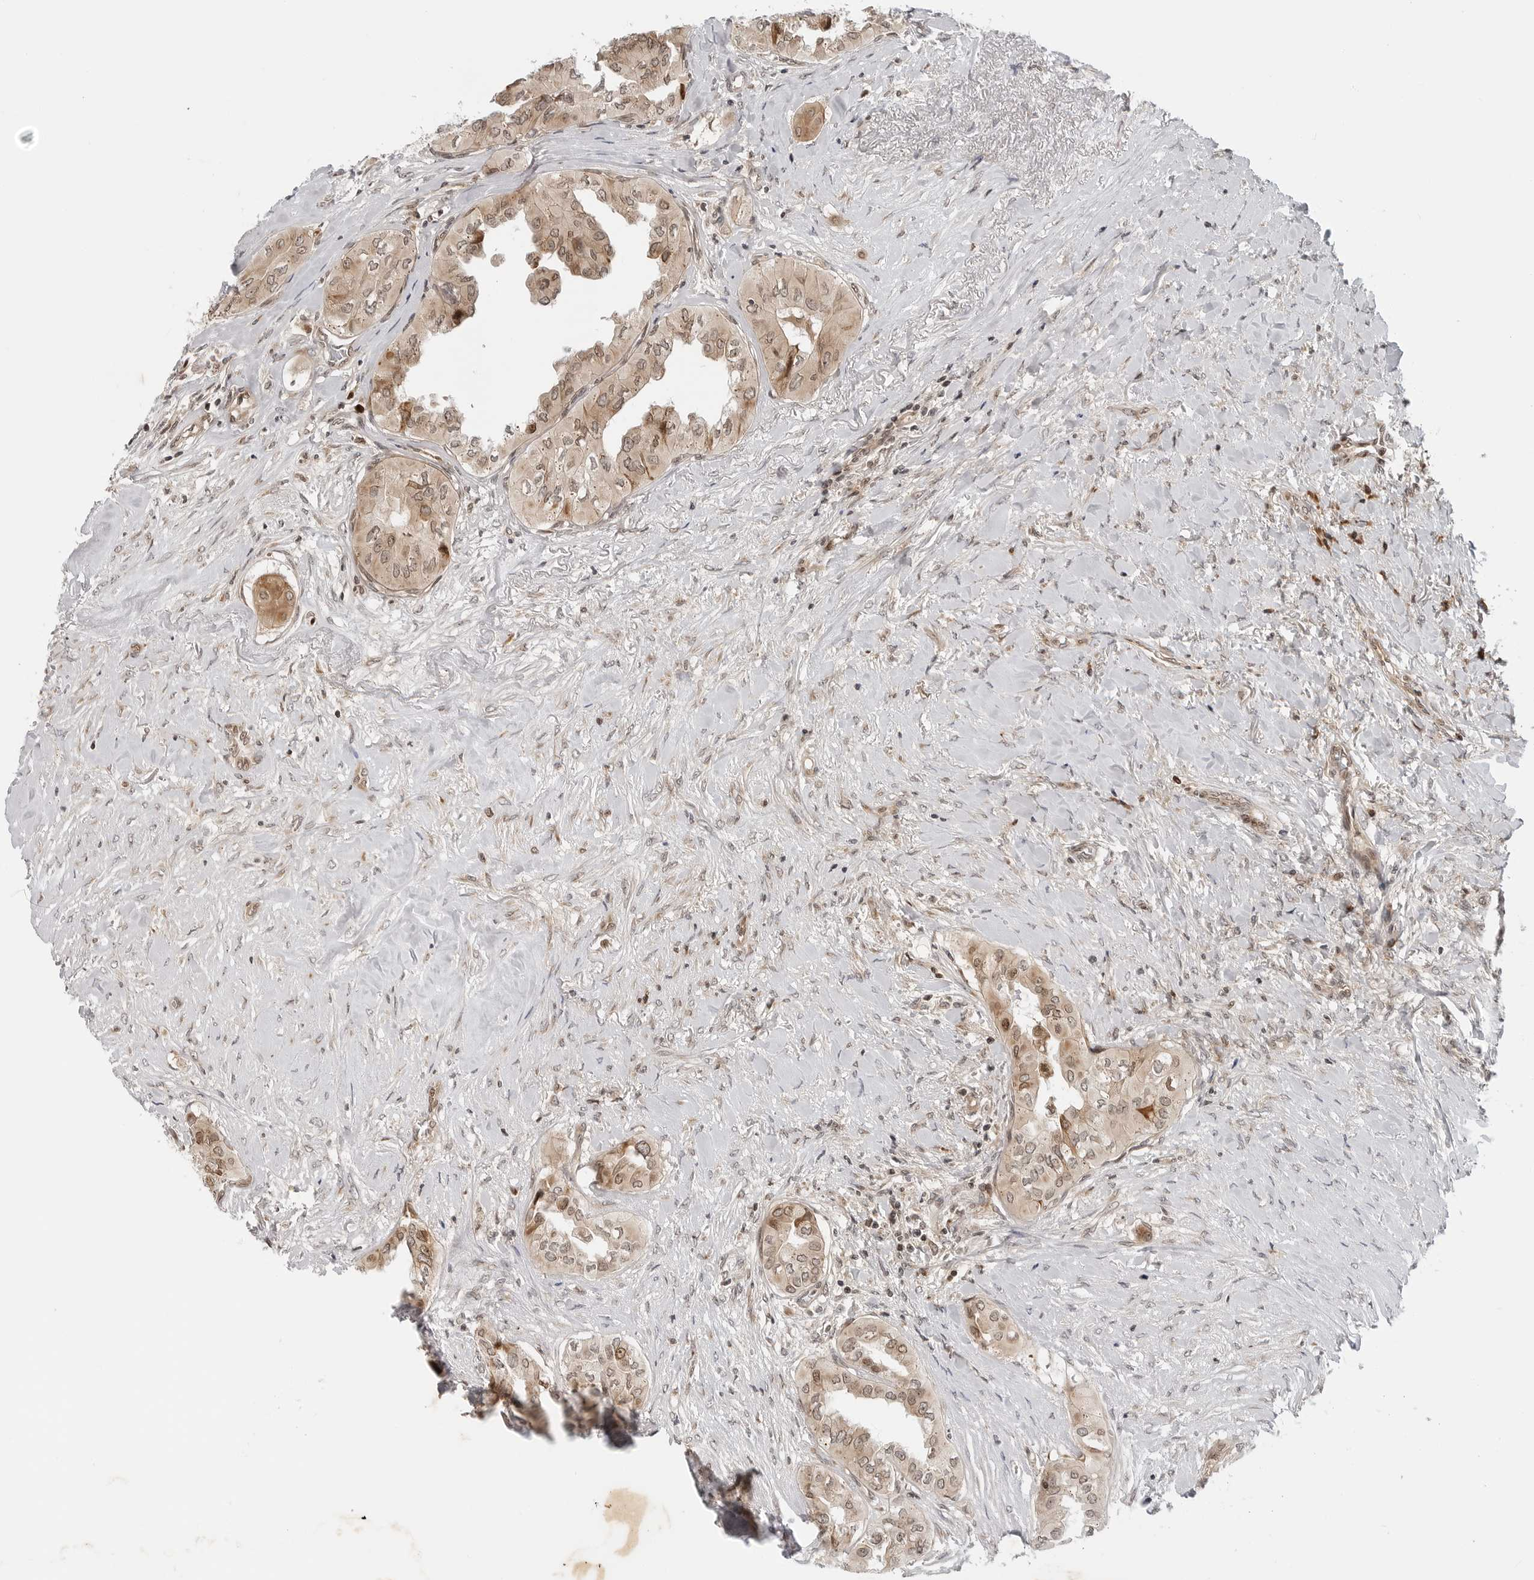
{"staining": {"intensity": "weak", "quantity": ">75%", "location": "cytoplasmic/membranous,nuclear"}, "tissue": "thyroid cancer", "cell_type": "Tumor cells", "image_type": "cancer", "snomed": [{"axis": "morphology", "description": "Papillary adenocarcinoma, NOS"}, {"axis": "topography", "description": "Thyroid gland"}], "caption": "The histopathology image exhibits staining of thyroid papillary adenocarcinoma, revealing weak cytoplasmic/membranous and nuclear protein positivity (brown color) within tumor cells.", "gene": "TIPRL", "patient": {"sex": "female", "age": 59}}